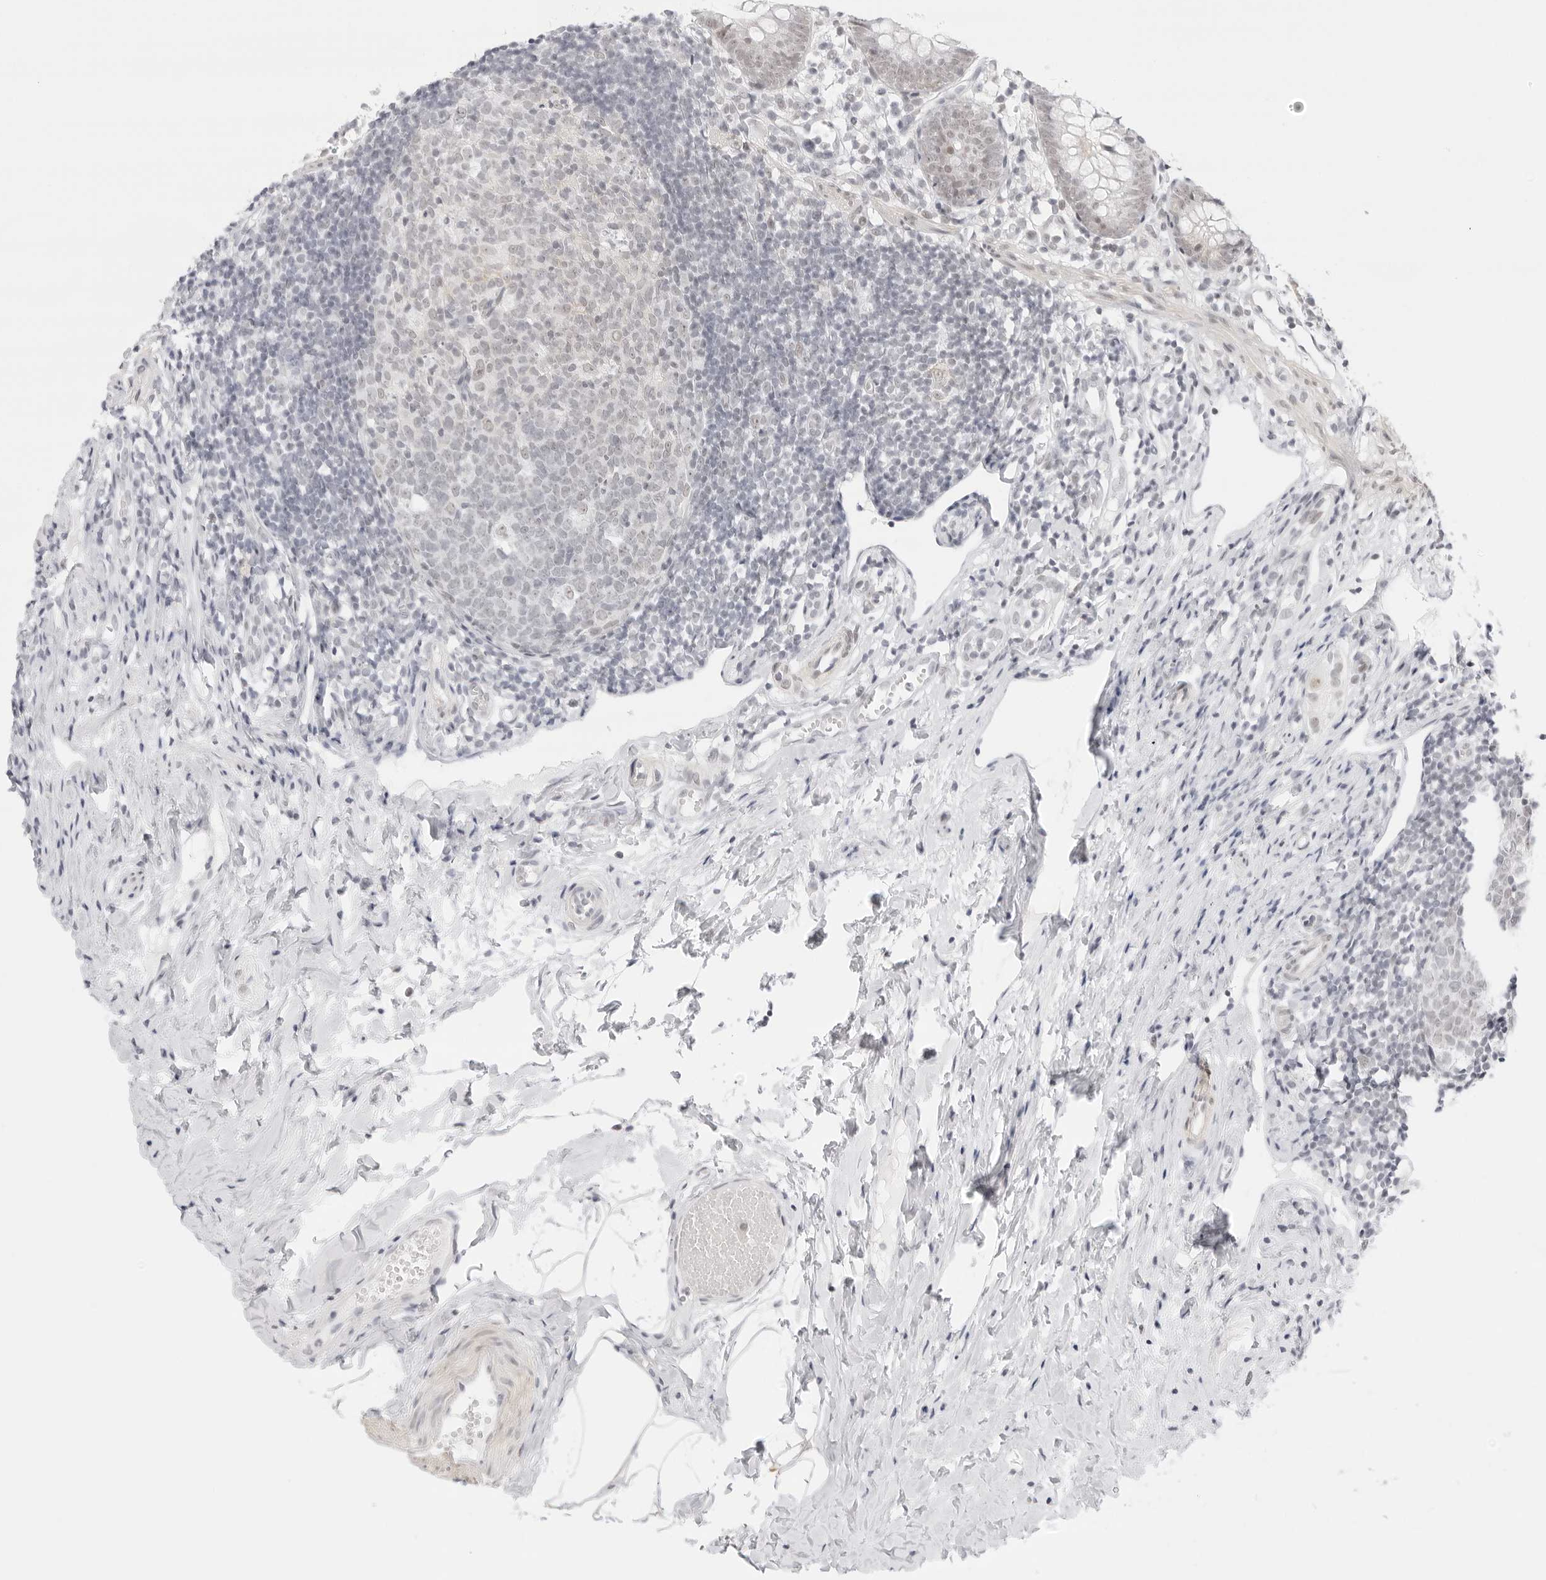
{"staining": {"intensity": "moderate", "quantity": "<25%", "location": "cytoplasmic/membranous,nuclear"}, "tissue": "appendix", "cell_type": "Glandular cells", "image_type": "normal", "snomed": [{"axis": "morphology", "description": "Normal tissue, NOS"}, {"axis": "topography", "description": "Appendix"}], "caption": "This is a photomicrograph of immunohistochemistry (IHC) staining of normal appendix, which shows moderate expression in the cytoplasmic/membranous,nuclear of glandular cells.", "gene": "TCIM", "patient": {"sex": "female", "age": 20}}